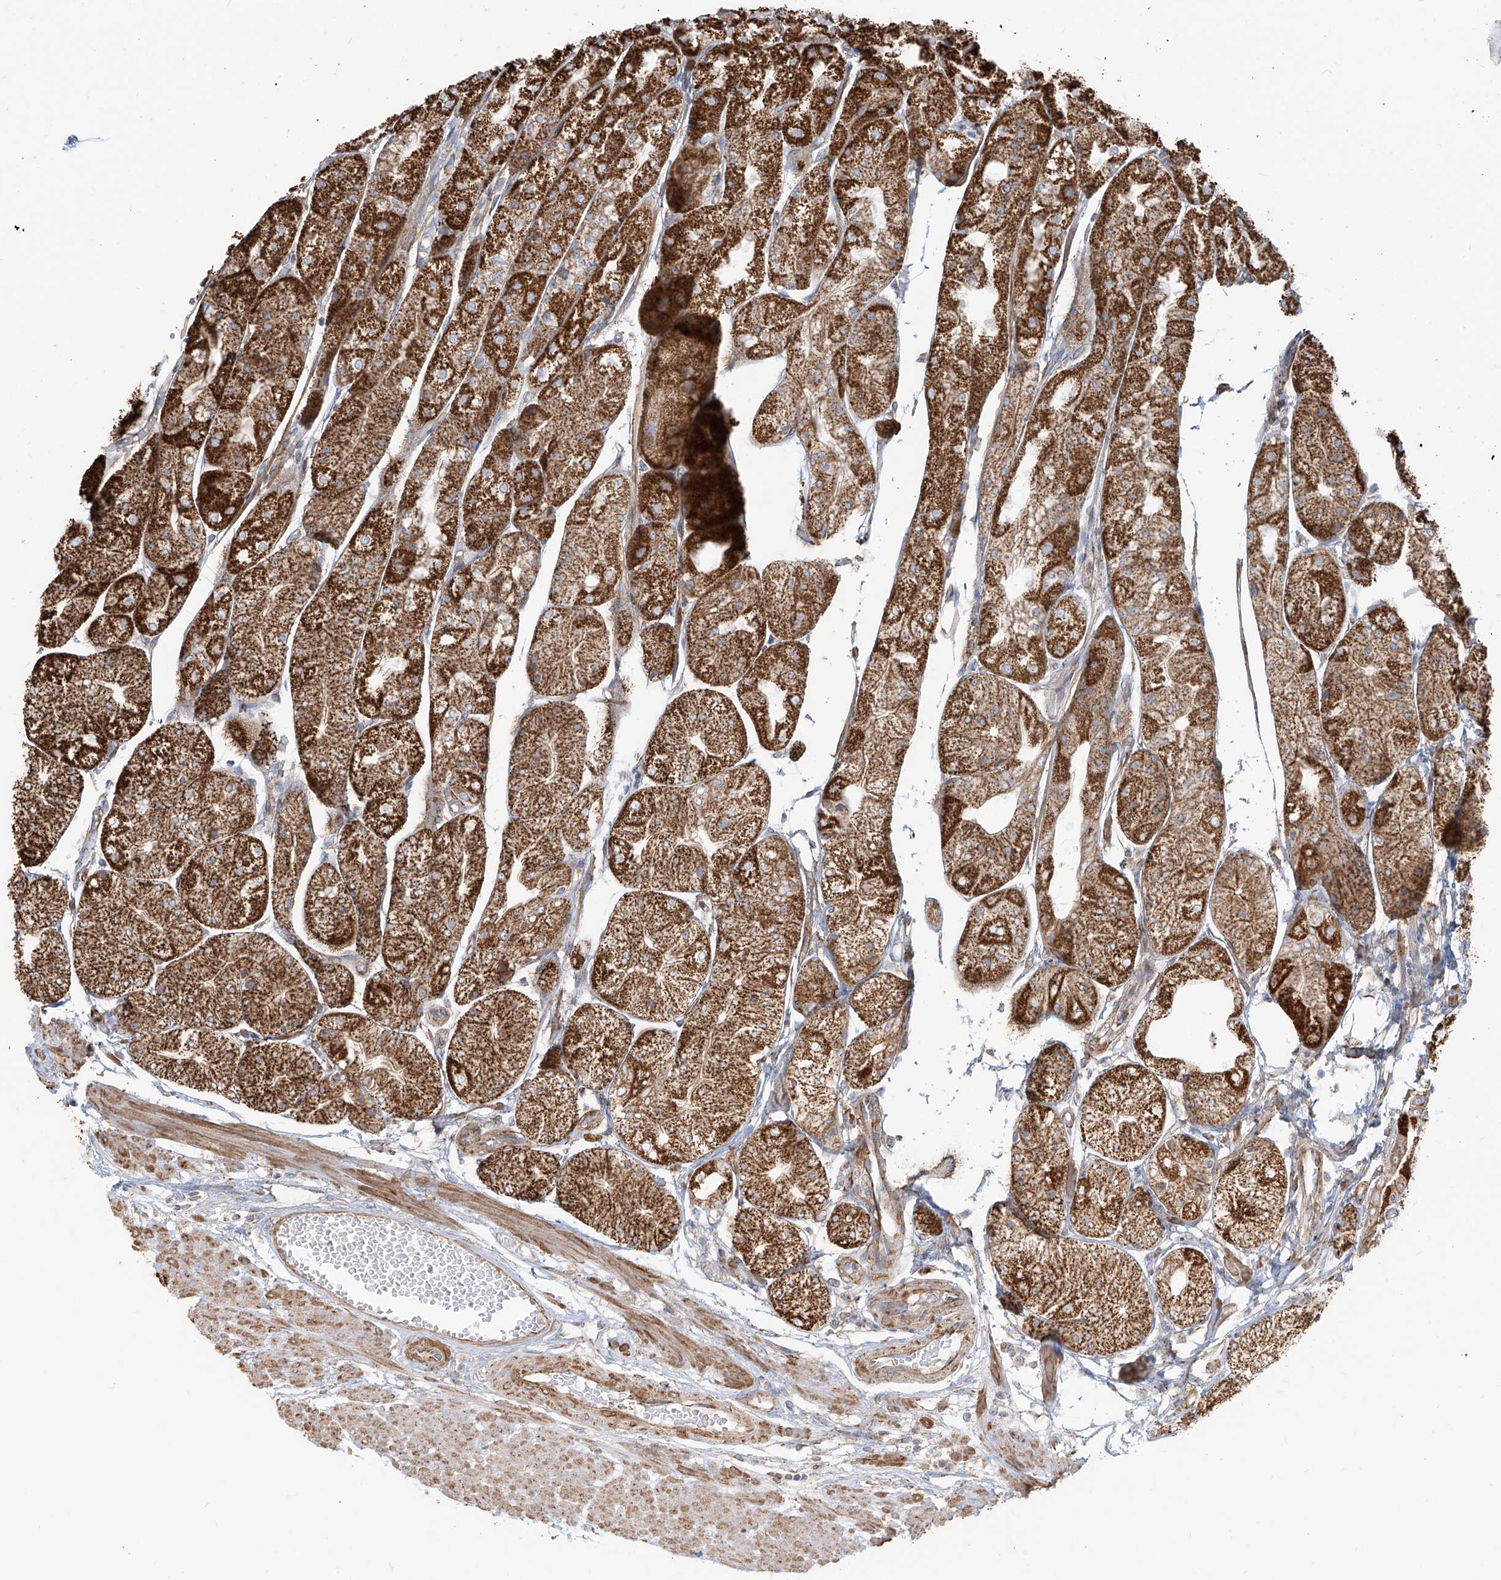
{"staining": {"intensity": "strong", "quantity": ">75%", "location": "cytoplasmic/membranous"}, "tissue": "stomach", "cell_type": "Glandular cells", "image_type": "normal", "snomed": [{"axis": "morphology", "description": "Normal tissue, NOS"}, {"axis": "topography", "description": "Stomach, upper"}], "caption": "An image of stomach stained for a protein exhibits strong cytoplasmic/membranous brown staining in glandular cells. Using DAB (3,3'-diaminobenzidine) (brown) and hematoxylin (blue) stains, captured at high magnification using brightfield microscopy.", "gene": "PLCL1", "patient": {"sex": "male", "age": 72}}